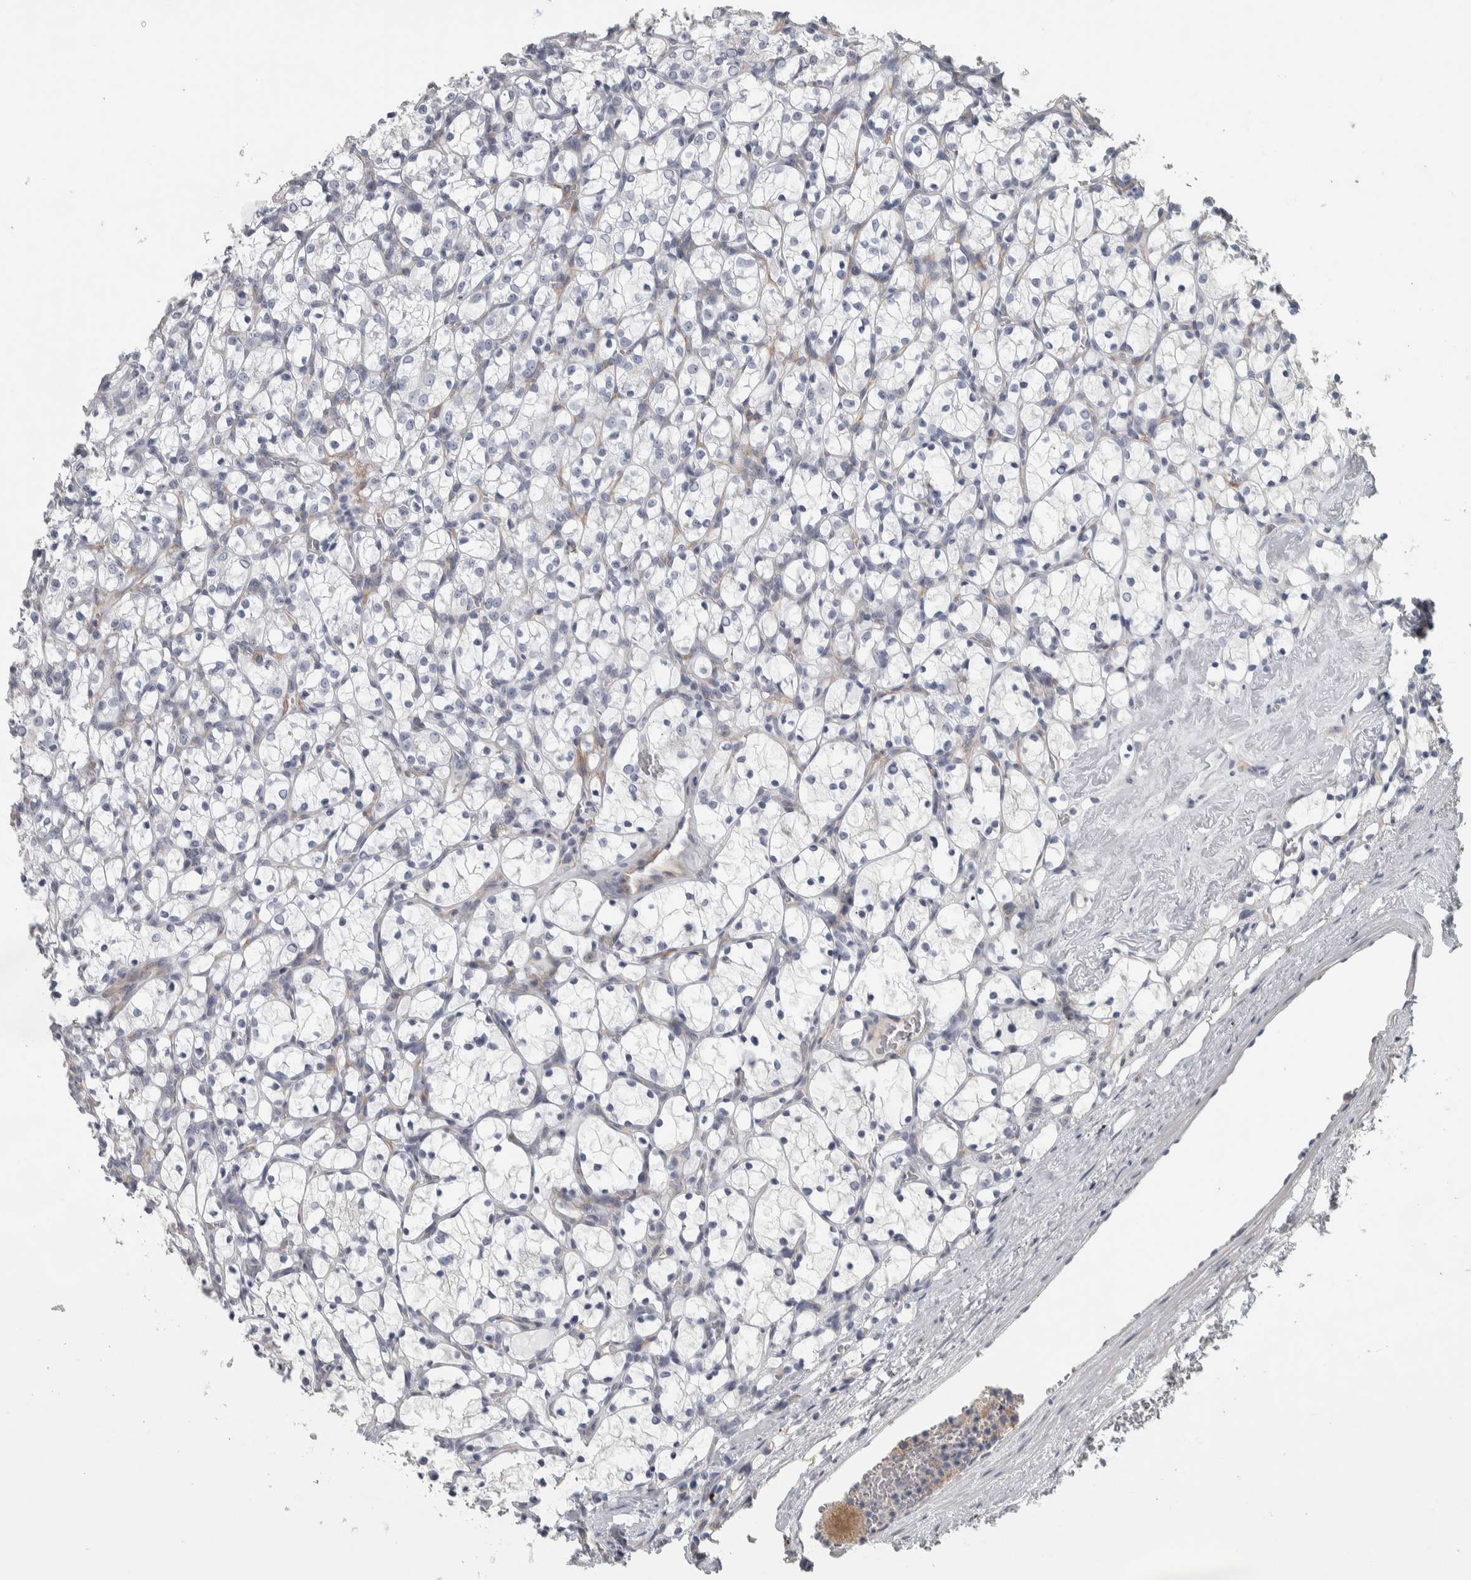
{"staining": {"intensity": "negative", "quantity": "none", "location": "none"}, "tissue": "renal cancer", "cell_type": "Tumor cells", "image_type": "cancer", "snomed": [{"axis": "morphology", "description": "Adenocarcinoma, NOS"}, {"axis": "topography", "description": "Kidney"}], "caption": "Tumor cells show no significant positivity in renal adenocarcinoma.", "gene": "DCAF10", "patient": {"sex": "female", "age": 69}}